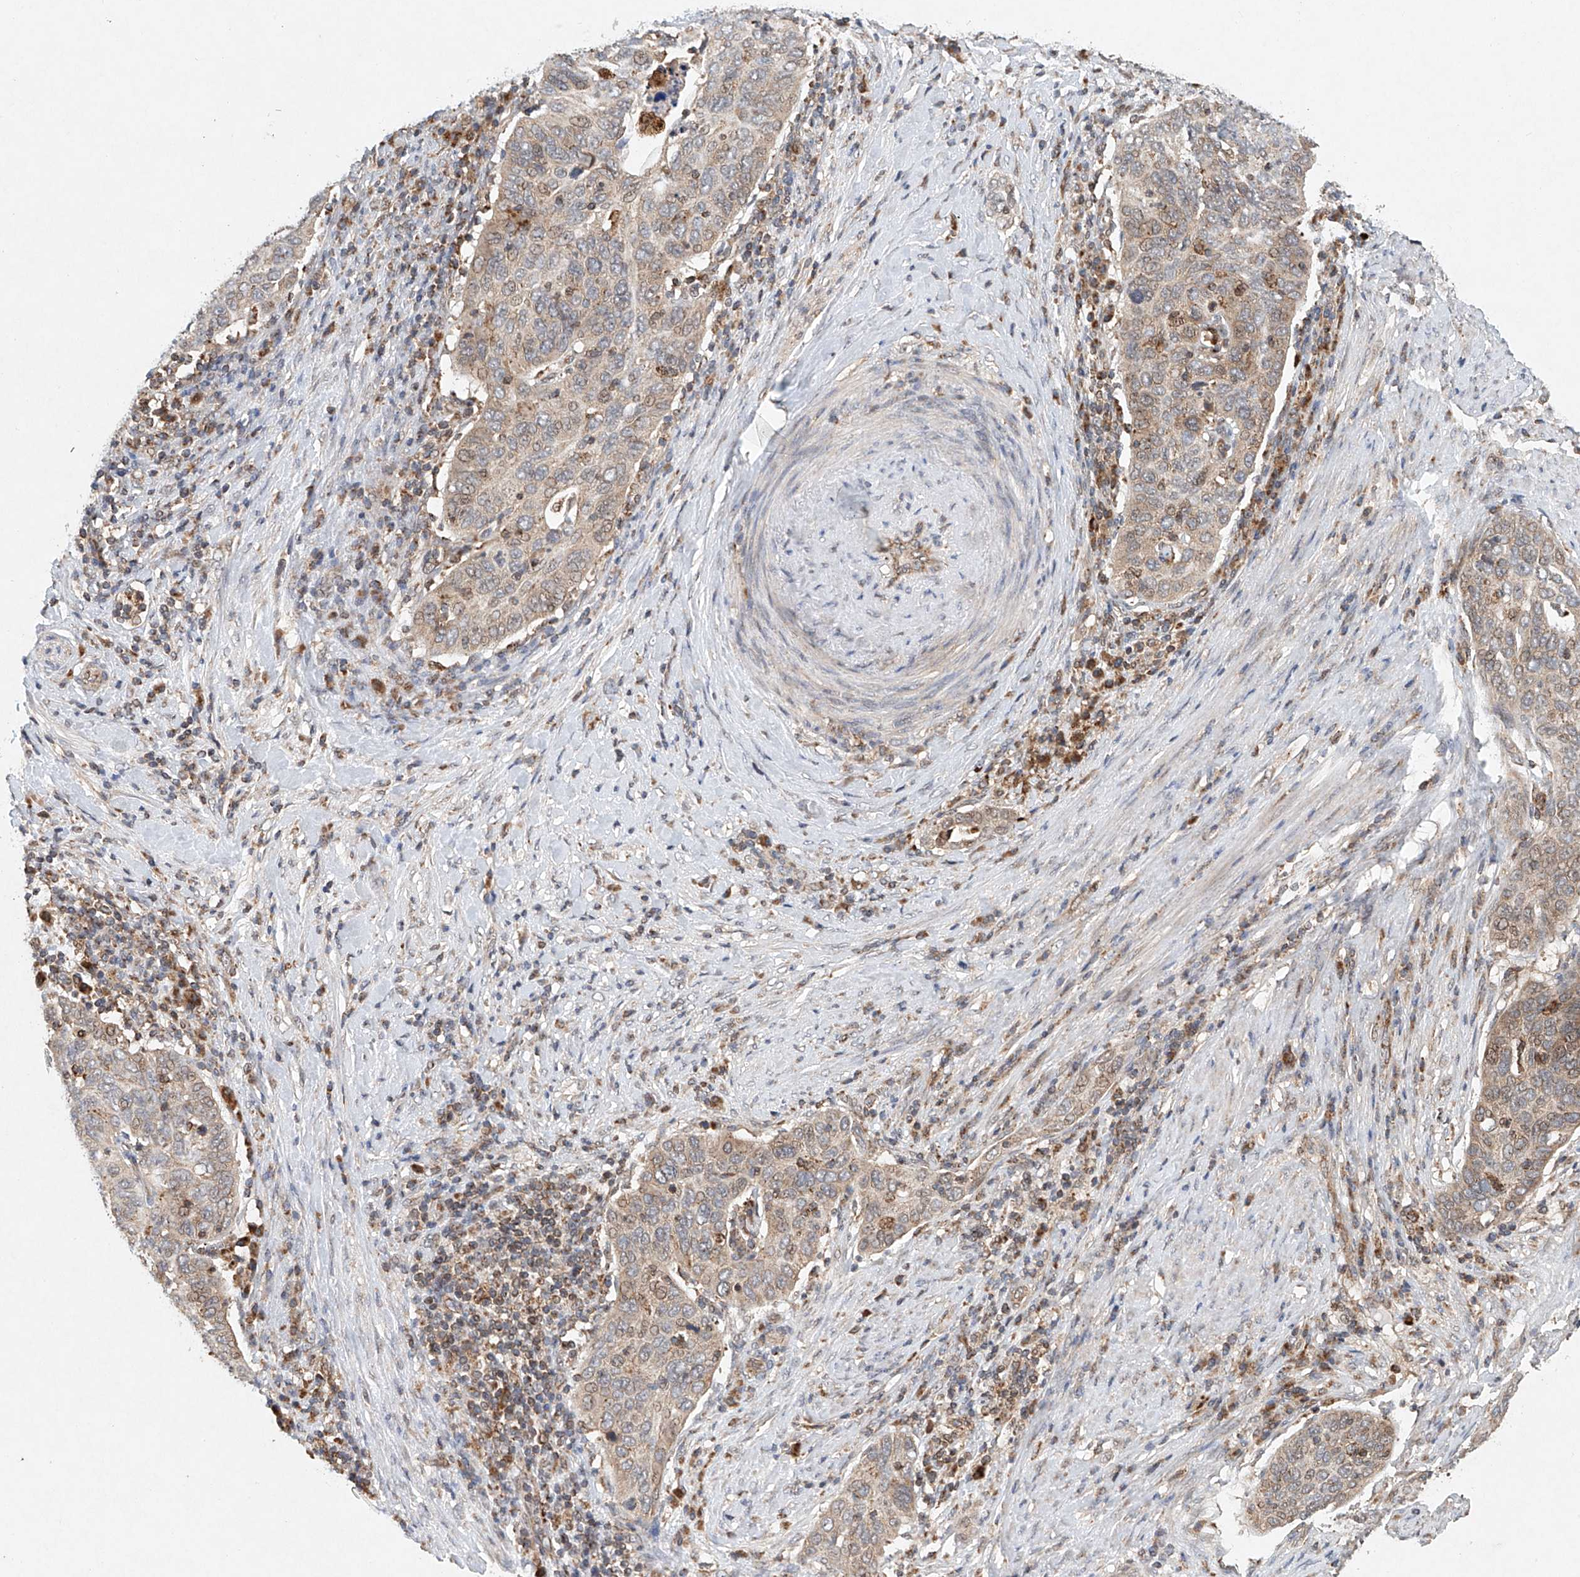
{"staining": {"intensity": "weak", "quantity": "25%-75%", "location": "cytoplasmic/membranous"}, "tissue": "cervical cancer", "cell_type": "Tumor cells", "image_type": "cancer", "snomed": [{"axis": "morphology", "description": "Squamous cell carcinoma, NOS"}, {"axis": "topography", "description": "Cervix"}], "caption": "Human squamous cell carcinoma (cervical) stained with a brown dye demonstrates weak cytoplasmic/membranous positive expression in approximately 25%-75% of tumor cells.", "gene": "DCAF11", "patient": {"sex": "female", "age": 60}}